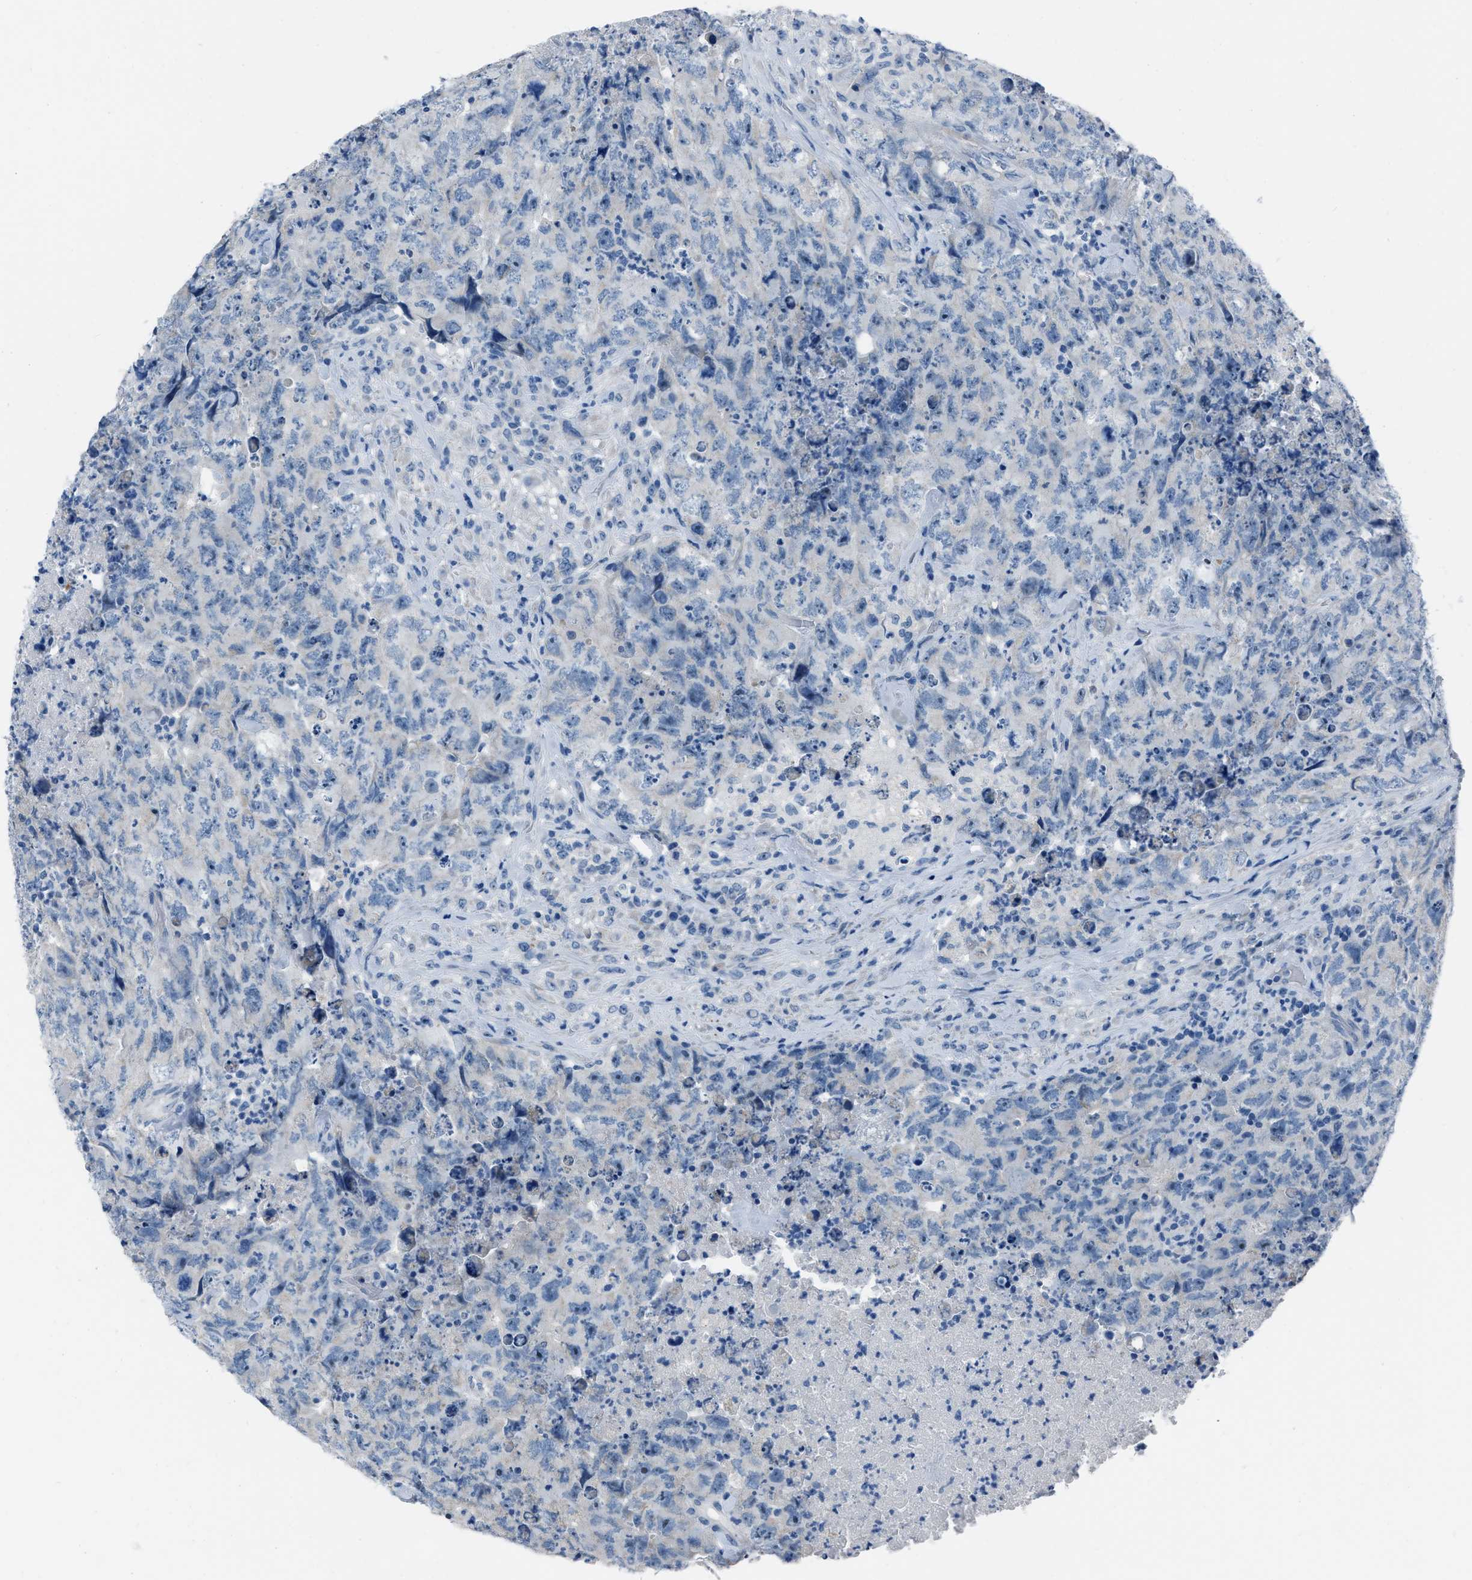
{"staining": {"intensity": "negative", "quantity": "none", "location": "none"}, "tissue": "testis cancer", "cell_type": "Tumor cells", "image_type": "cancer", "snomed": [{"axis": "morphology", "description": "Carcinoma, Embryonal, NOS"}, {"axis": "topography", "description": "Testis"}], "caption": "IHC of human testis embryonal carcinoma exhibits no positivity in tumor cells.", "gene": "SPATC1L", "patient": {"sex": "male", "age": 32}}